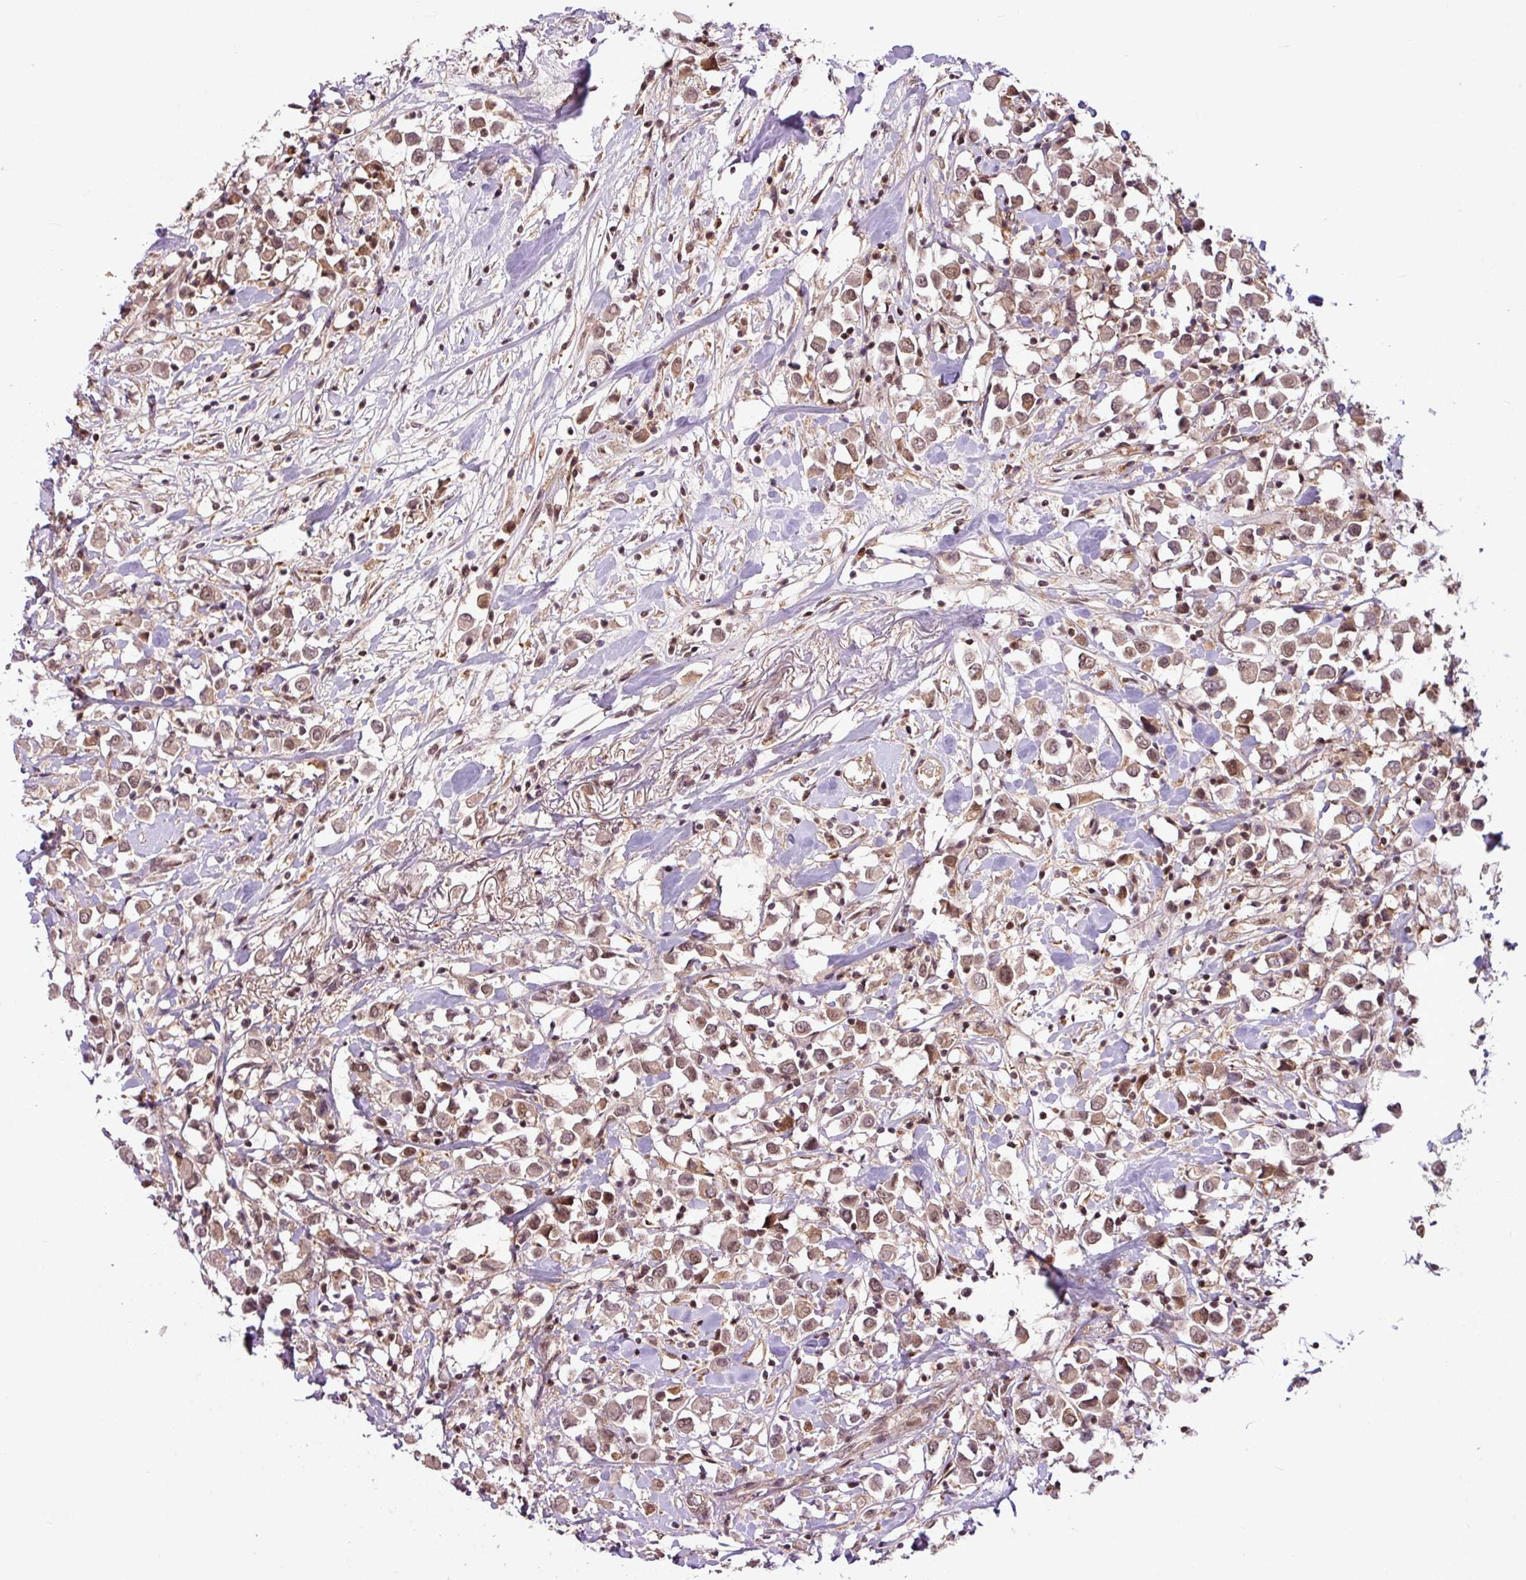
{"staining": {"intensity": "moderate", "quantity": ">75%", "location": "cytoplasmic/membranous,nuclear"}, "tissue": "breast cancer", "cell_type": "Tumor cells", "image_type": "cancer", "snomed": [{"axis": "morphology", "description": "Duct carcinoma"}, {"axis": "topography", "description": "Breast"}], "caption": "Breast invasive ductal carcinoma was stained to show a protein in brown. There is medium levels of moderate cytoplasmic/membranous and nuclear positivity in about >75% of tumor cells. Using DAB (3,3'-diaminobenzidine) (brown) and hematoxylin (blue) stains, captured at high magnification using brightfield microscopy.", "gene": "ITPKC", "patient": {"sex": "female", "age": 61}}